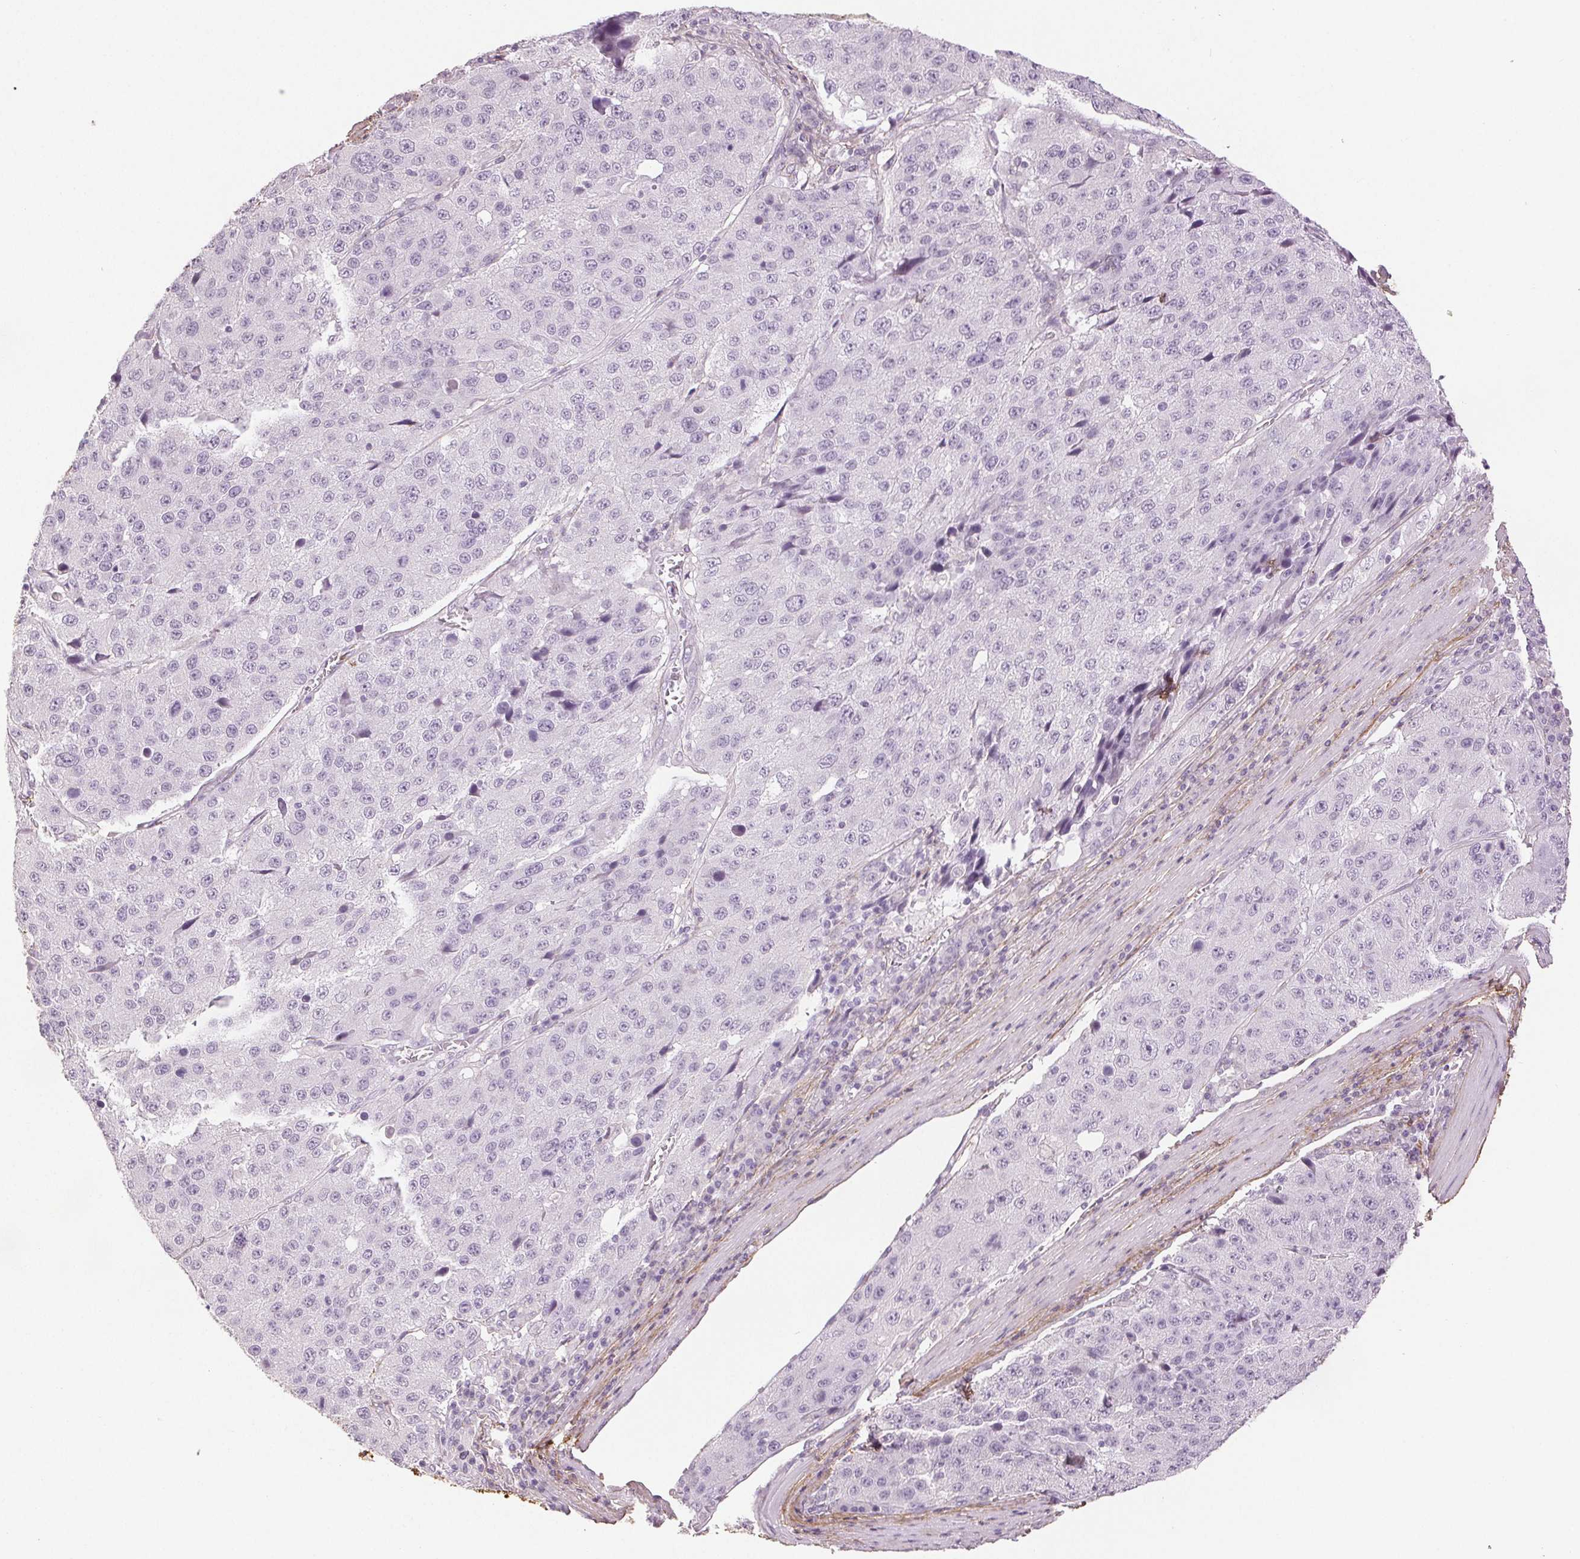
{"staining": {"intensity": "negative", "quantity": "none", "location": "none"}, "tissue": "stomach cancer", "cell_type": "Tumor cells", "image_type": "cancer", "snomed": [{"axis": "morphology", "description": "Adenocarcinoma, NOS"}, {"axis": "topography", "description": "Stomach"}], "caption": "Immunohistochemistry (IHC) micrograph of human stomach cancer (adenocarcinoma) stained for a protein (brown), which reveals no staining in tumor cells.", "gene": "FBN1", "patient": {"sex": "male", "age": 71}}